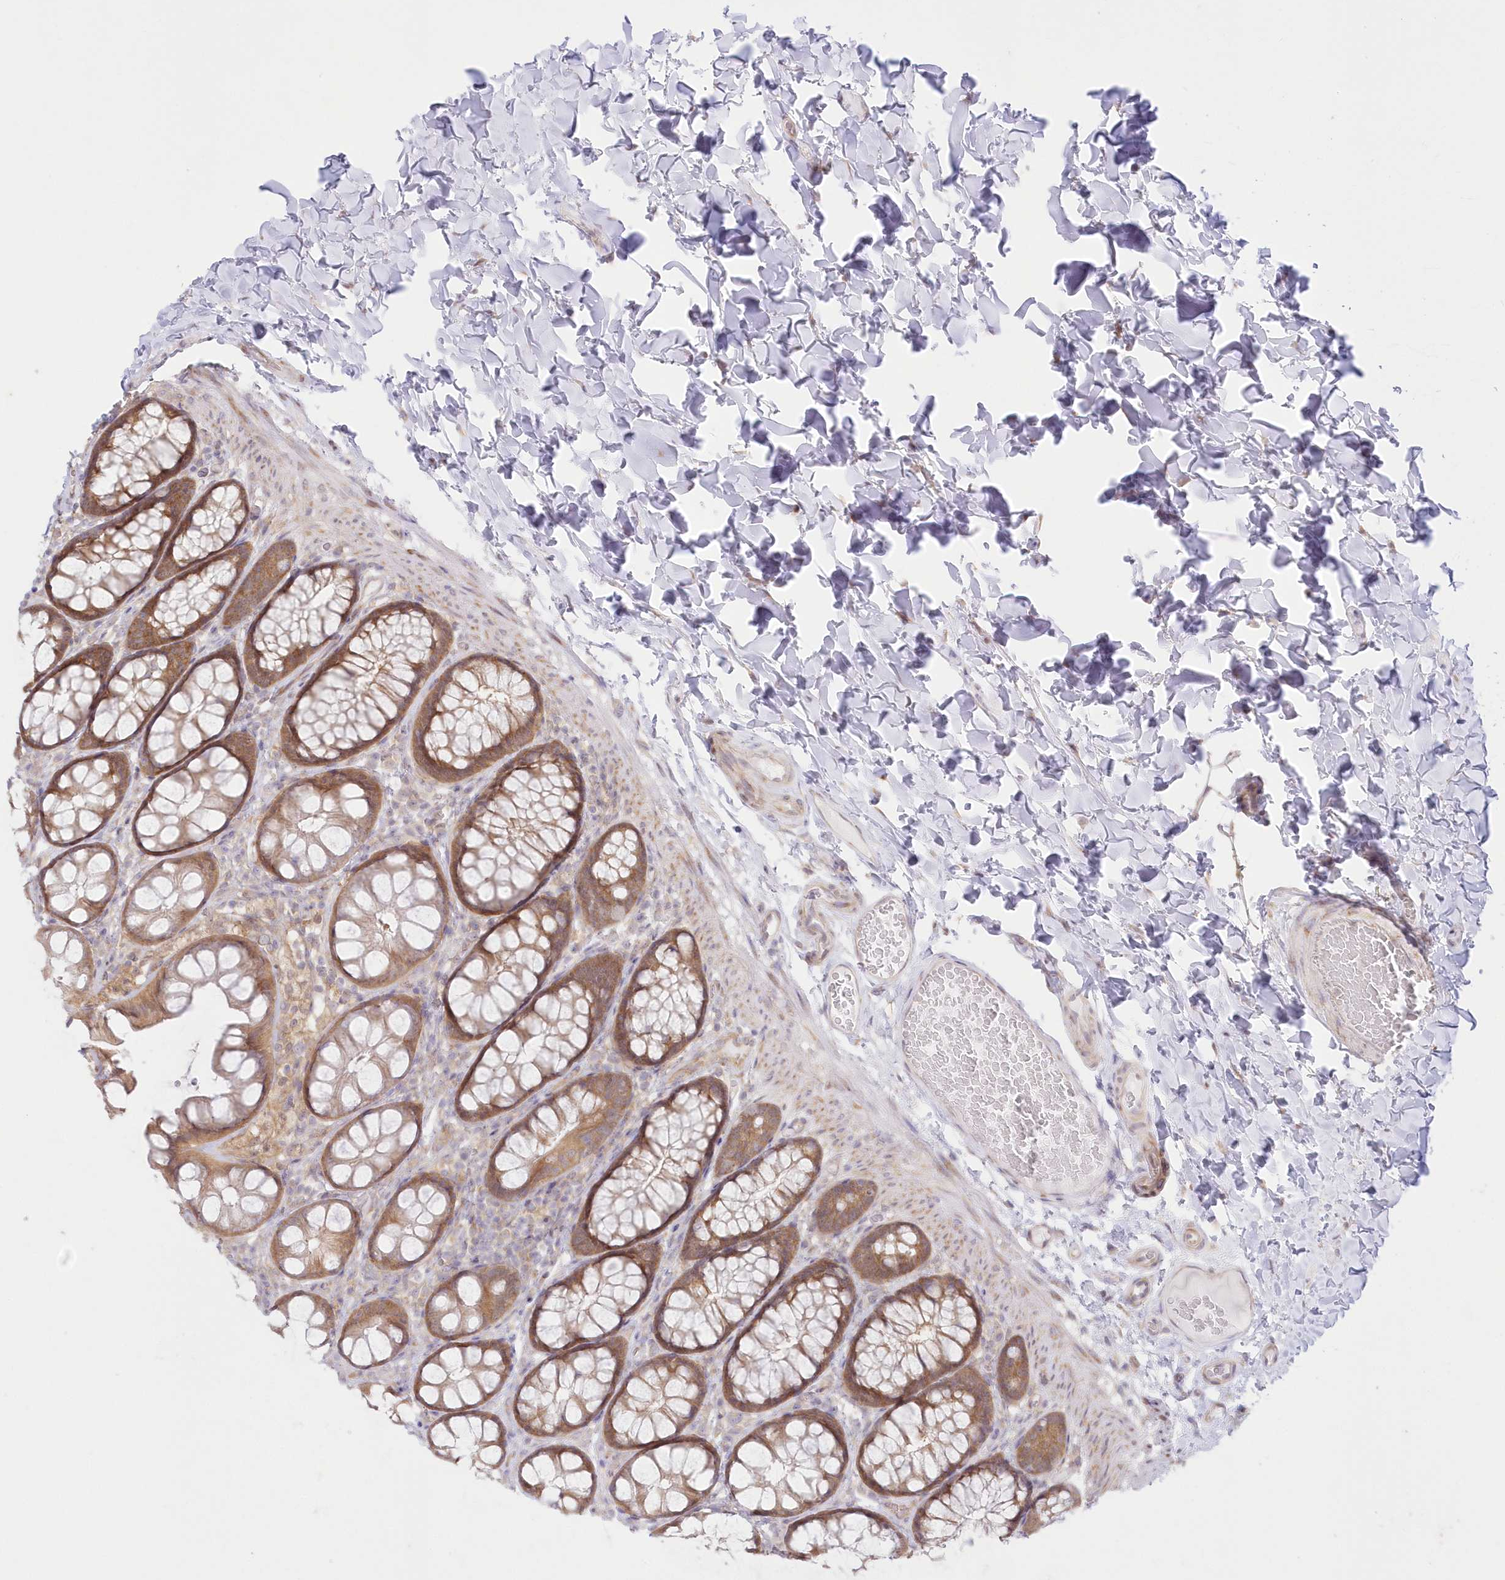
{"staining": {"intensity": "weak", "quantity": ">75%", "location": "cytoplasmic/membranous"}, "tissue": "colon", "cell_type": "Endothelial cells", "image_type": "normal", "snomed": [{"axis": "morphology", "description": "Normal tissue, NOS"}, {"axis": "topography", "description": "Colon"}], "caption": "Colon stained with DAB immunohistochemistry (IHC) exhibits low levels of weak cytoplasmic/membranous positivity in approximately >75% of endothelial cells.", "gene": "RNPEP", "patient": {"sex": "male", "age": 47}}